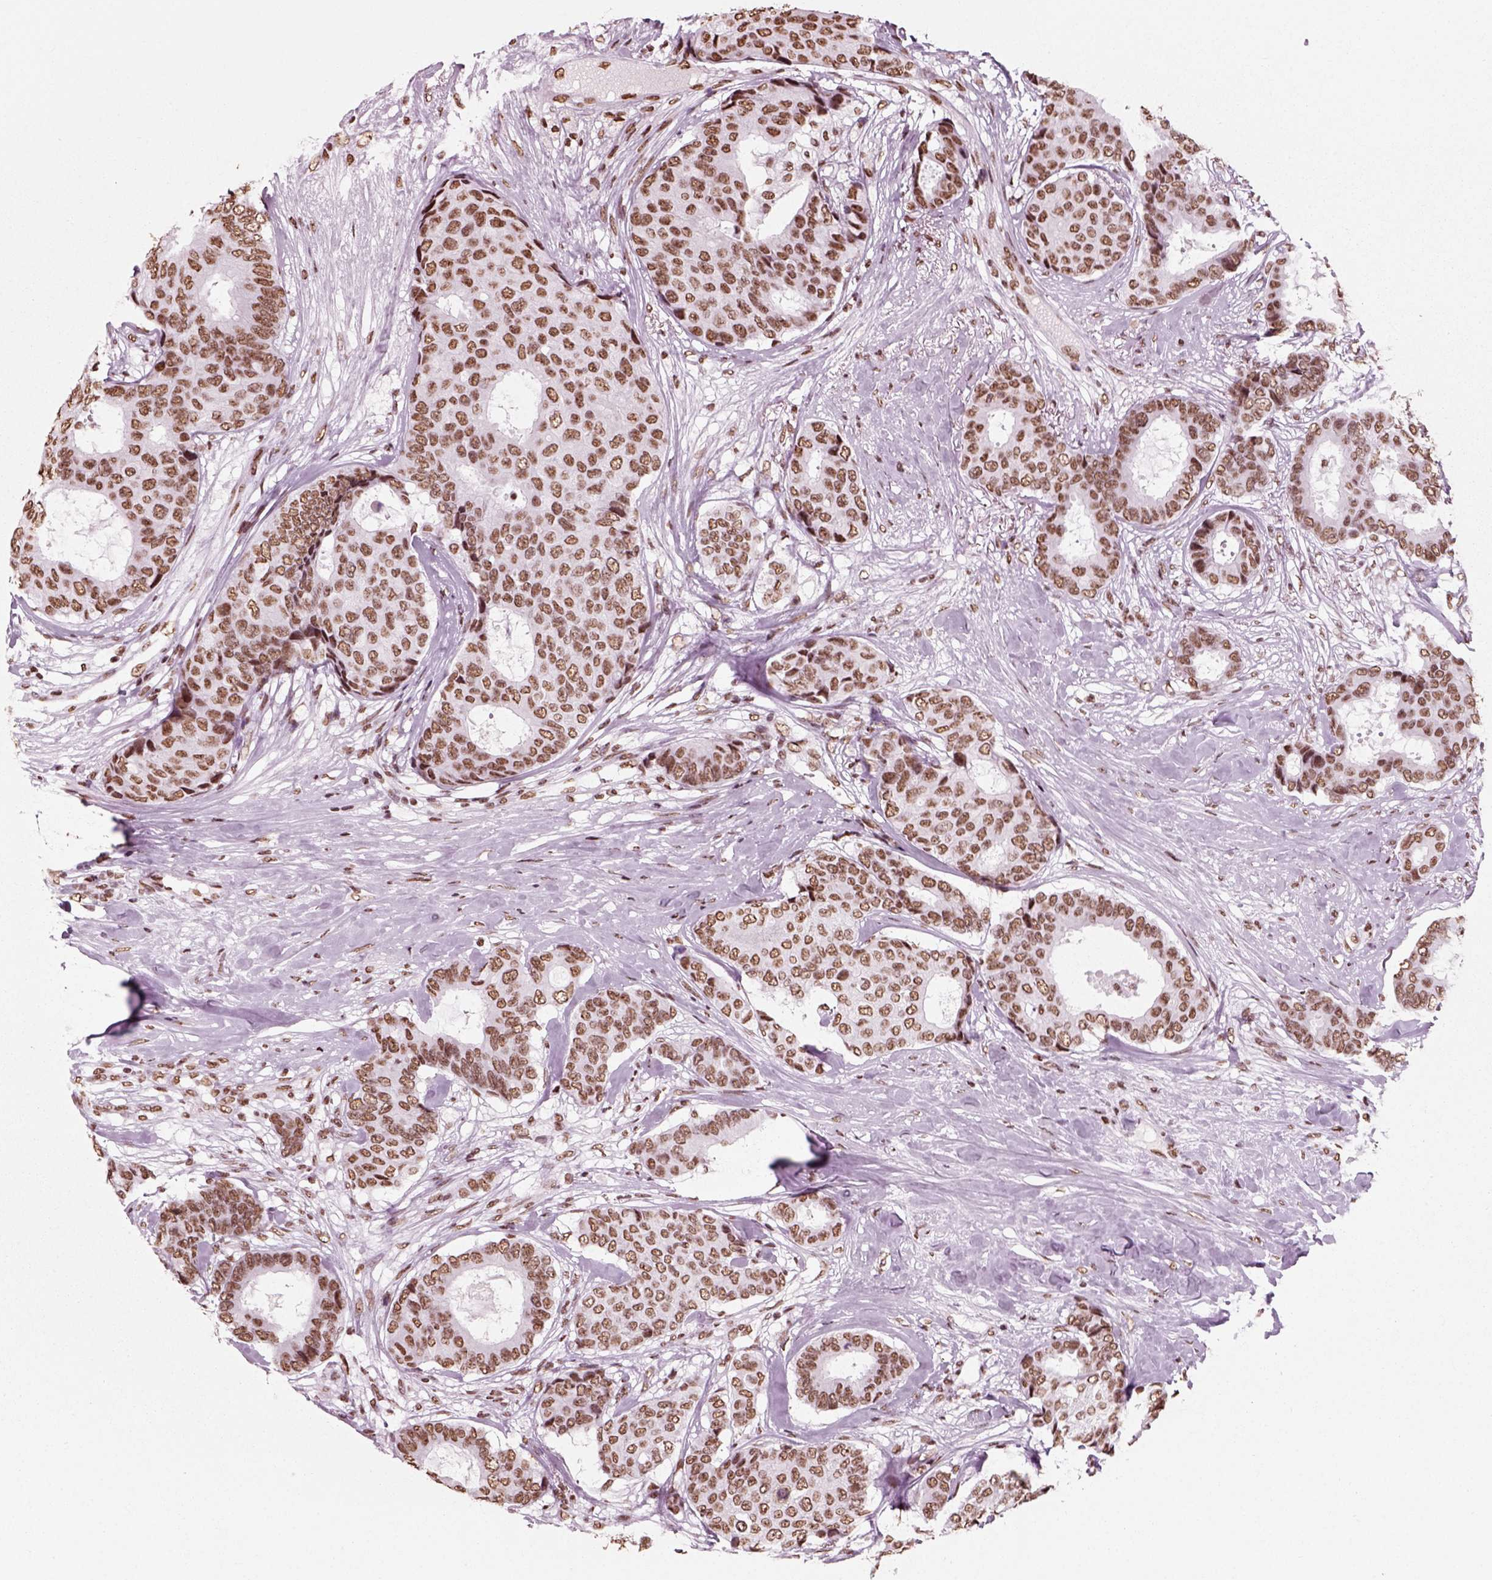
{"staining": {"intensity": "moderate", "quantity": ">75%", "location": "nuclear"}, "tissue": "breast cancer", "cell_type": "Tumor cells", "image_type": "cancer", "snomed": [{"axis": "morphology", "description": "Duct carcinoma"}, {"axis": "topography", "description": "Breast"}], "caption": "Breast cancer (infiltrating ductal carcinoma) stained for a protein shows moderate nuclear positivity in tumor cells.", "gene": "POLR1H", "patient": {"sex": "female", "age": 75}}